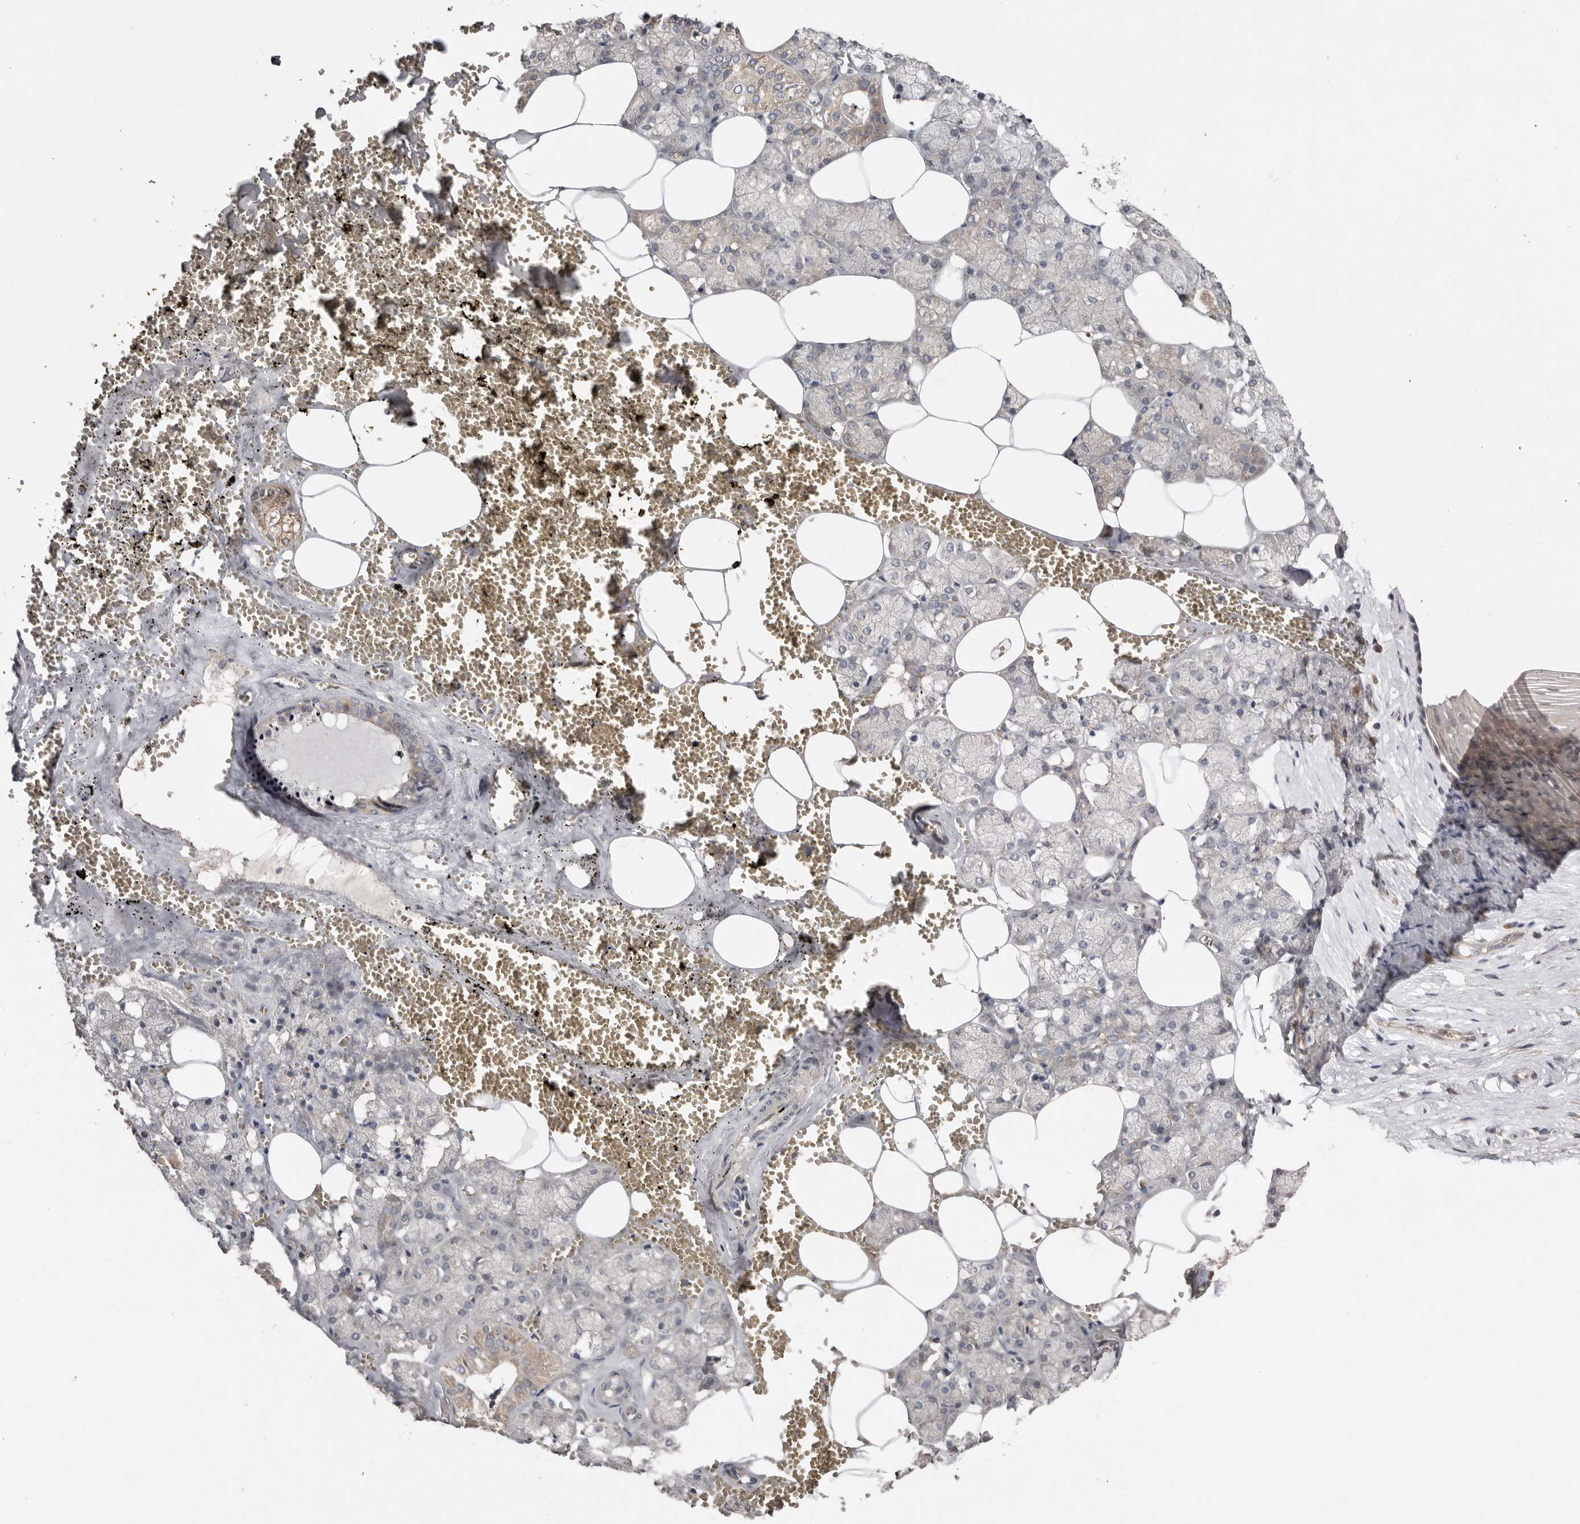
{"staining": {"intensity": "weak", "quantity": "25%-75%", "location": "cytoplasmic/membranous"}, "tissue": "salivary gland", "cell_type": "Glandular cells", "image_type": "normal", "snomed": [{"axis": "morphology", "description": "Normal tissue, NOS"}, {"axis": "topography", "description": "Salivary gland"}], "caption": "An immunohistochemistry photomicrograph of normal tissue is shown. Protein staining in brown highlights weak cytoplasmic/membranous positivity in salivary gland within glandular cells. The staining was performed using DAB to visualize the protein expression in brown, while the nuclei were stained in blue with hematoxylin (Magnification: 20x).", "gene": "CHML", "patient": {"sex": "male", "age": 62}}